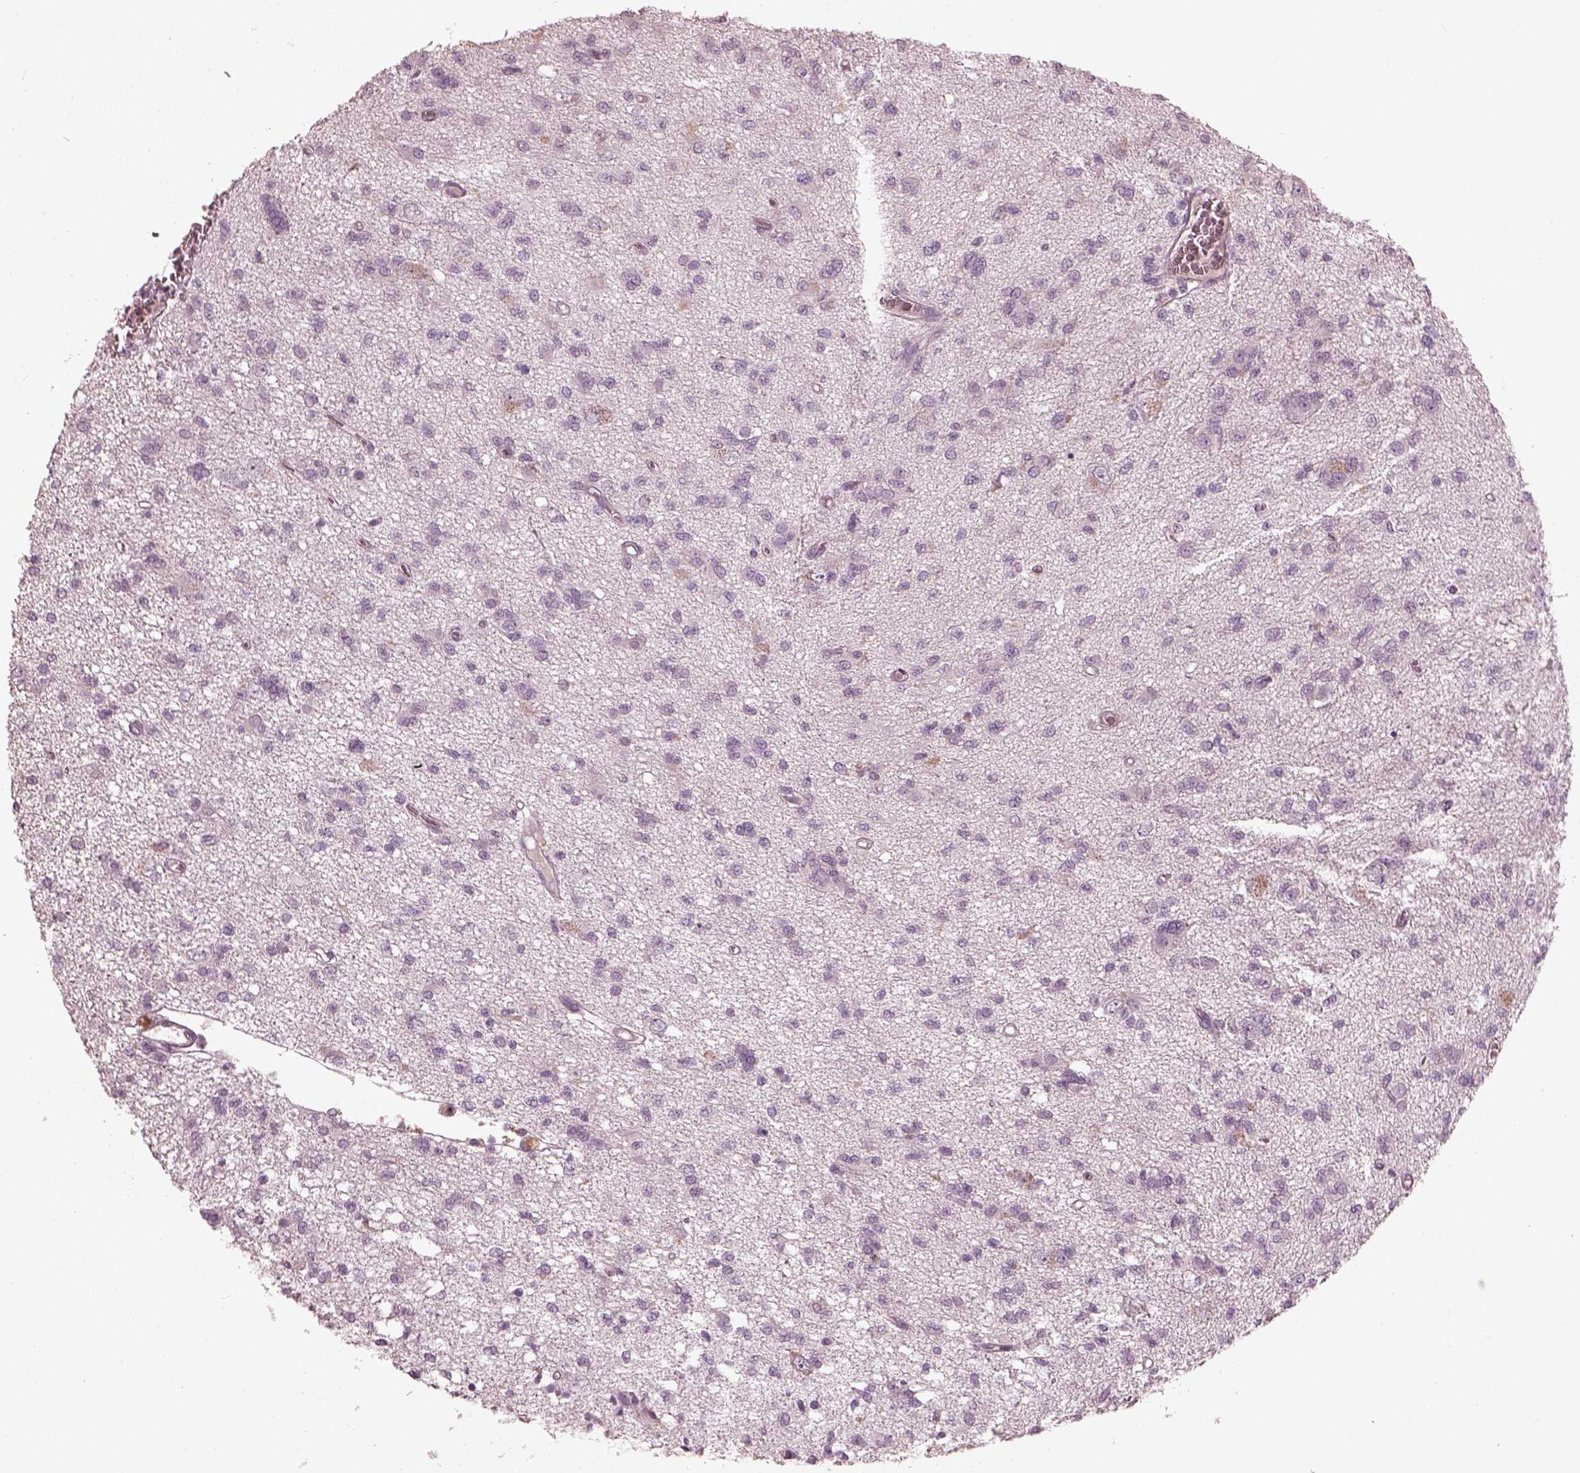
{"staining": {"intensity": "negative", "quantity": "none", "location": "none"}, "tissue": "glioma", "cell_type": "Tumor cells", "image_type": "cancer", "snomed": [{"axis": "morphology", "description": "Glioma, malignant, Low grade"}, {"axis": "topography", "description": "Brain"}], "caption": "An image of human malignant glioma (low-grade) is negative for staining in tumor cells.", "gene": "OPTC", "patient": {"sex": "male", "age": 64}}